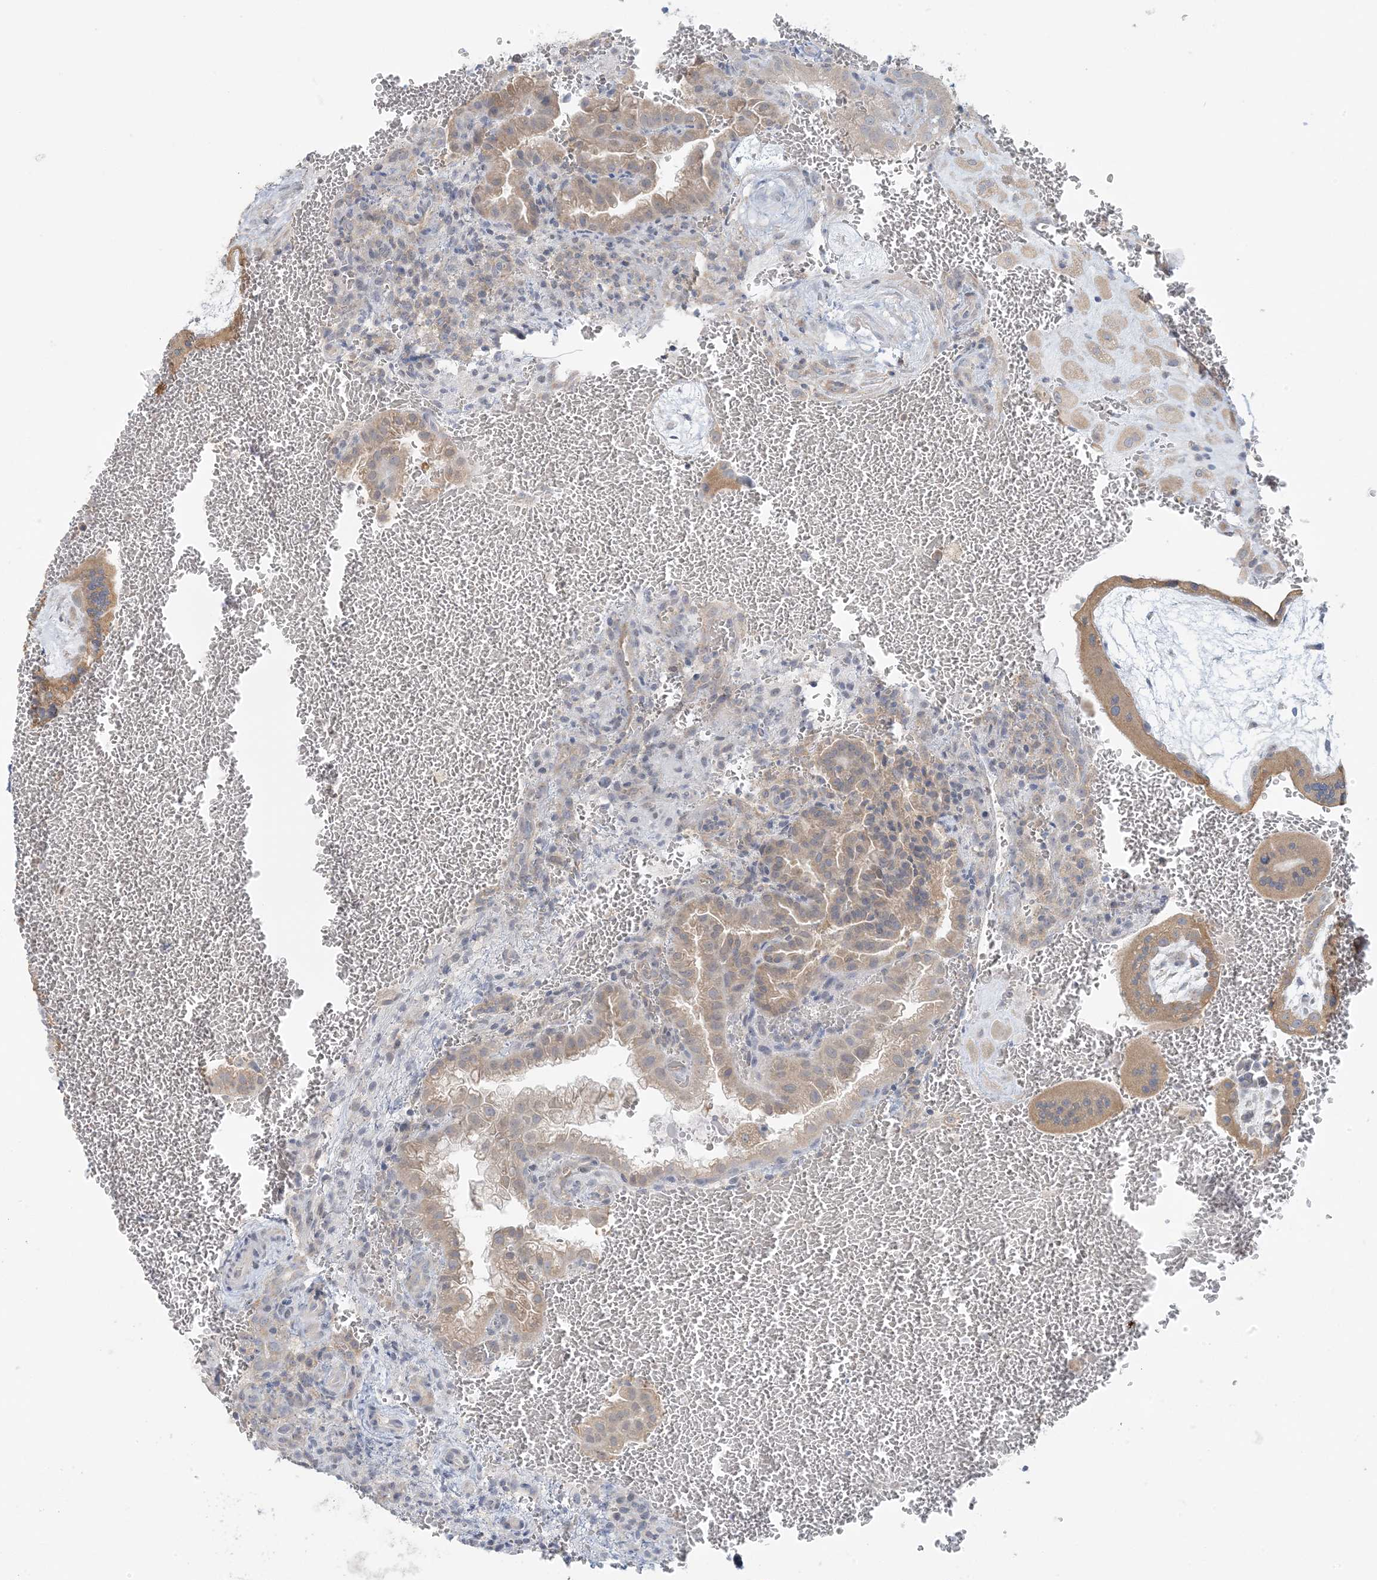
{"staining": {"intensity": "weak", "quantity": ">75%", "location": "cytoplasmic/membranous"}, "tissue": "placenta", "cell_type": "Decidual cells", "image_type": "normal", "snomed": [{"axis": "morphology", "description": "Normal tissue, NOS"}, {"axis": "topography", "description": "Placenta"}], "caption": "IHC staining of normal placenta, which shows low levels of weak cytoplasmic/membranous expression in approximately >75% of decidual cells indicating weak cytoplasmic/membranous protein positivity. The staining was performed using DAB (3,3'-diaminobenzidine) (brown) for protein detection and nuclei were counterstained in hematoxylin (blue).", "gene": "EEFSEC", "patient": {"sex": "female", "age": 35}}